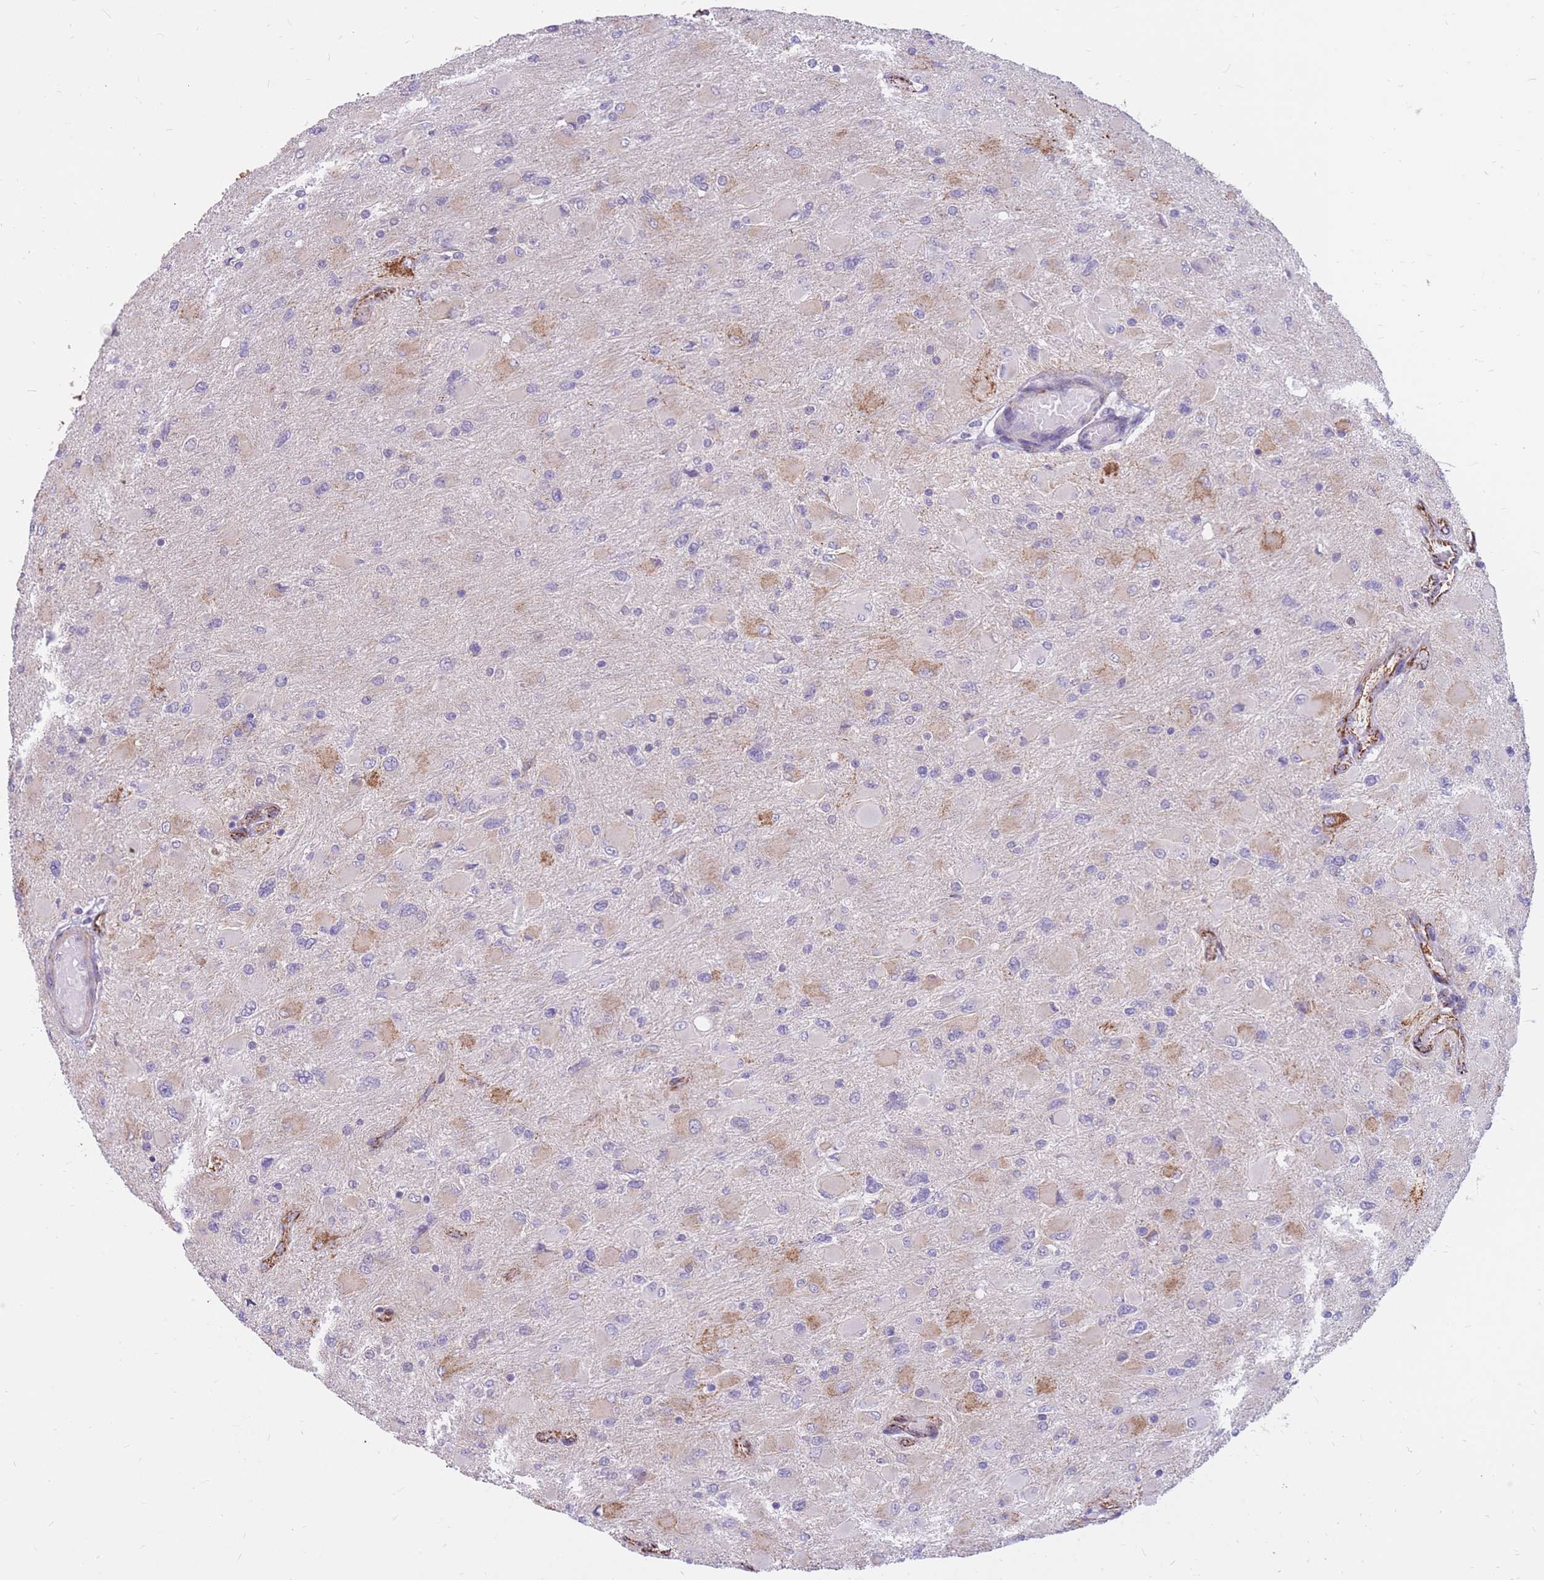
{"staining": {"intensity": "moderate", "quantity": "<25%", "location": "cytoplasmic/membranous"}, "tissue": "glioma", "cell_type": "Tumor cells", "image_type": "cancer", "snomed": [{"axis": "morphology", "description": "Glioma, malignant, High grade"}, {"axis": "topography", "description": "Cerebral cortex"}], "caption": "This is a micrograph of immunohistochemistry (IHC) staining of glioma, which shows moderate positivity in the cytoplasmic/membranous of tumor cells.", "gene": "RNF170", "patient": {"sex": "female", "age": 36}}